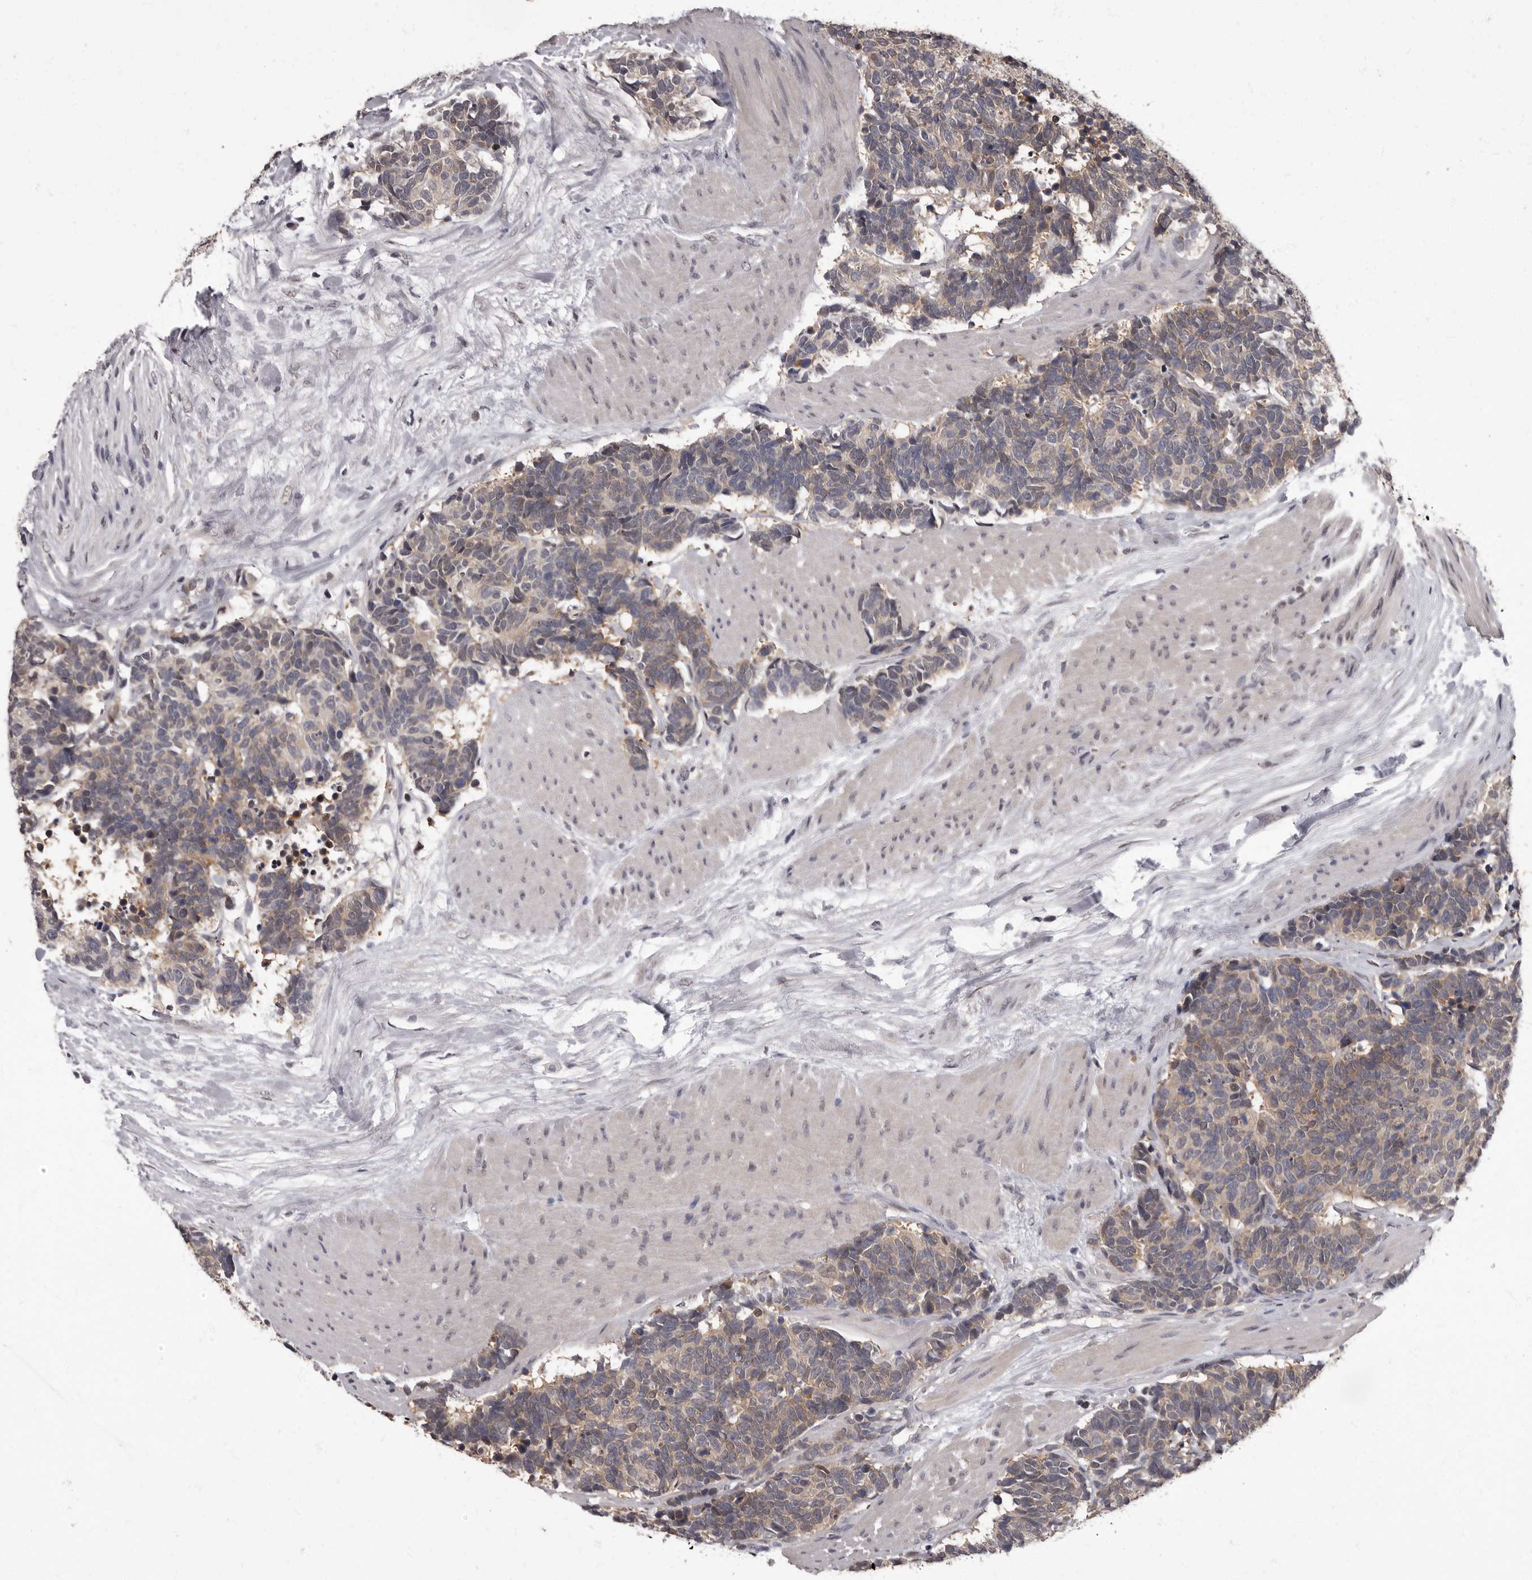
{"staining": {"intensity": "weak", "quantity": "25%-75%", "location": "cytoplasmic/membranous"}, "tissue": "carcinoid", "cell_type": "Tumor cells", "image_type": "cancer", "snomed": [{"axis": "morphology", "description": "Carcinoma, NOS"}, {"axis": "morphology", "description": "Carcinoid, malignant, NOS"}, {"axis": "topography", "description": "Urinary bladder"}], "caption": "Immunohistochemical staining of human carcinoid demonstrates low levels of weak cytoplasmic/membranous protein positivity in about 25%-75% of tumor cells. (DAB IHC with brightfield microscopy, high magnification).", "gene": "C1orf50", "patient": {"sex": "male", "age": 57}}